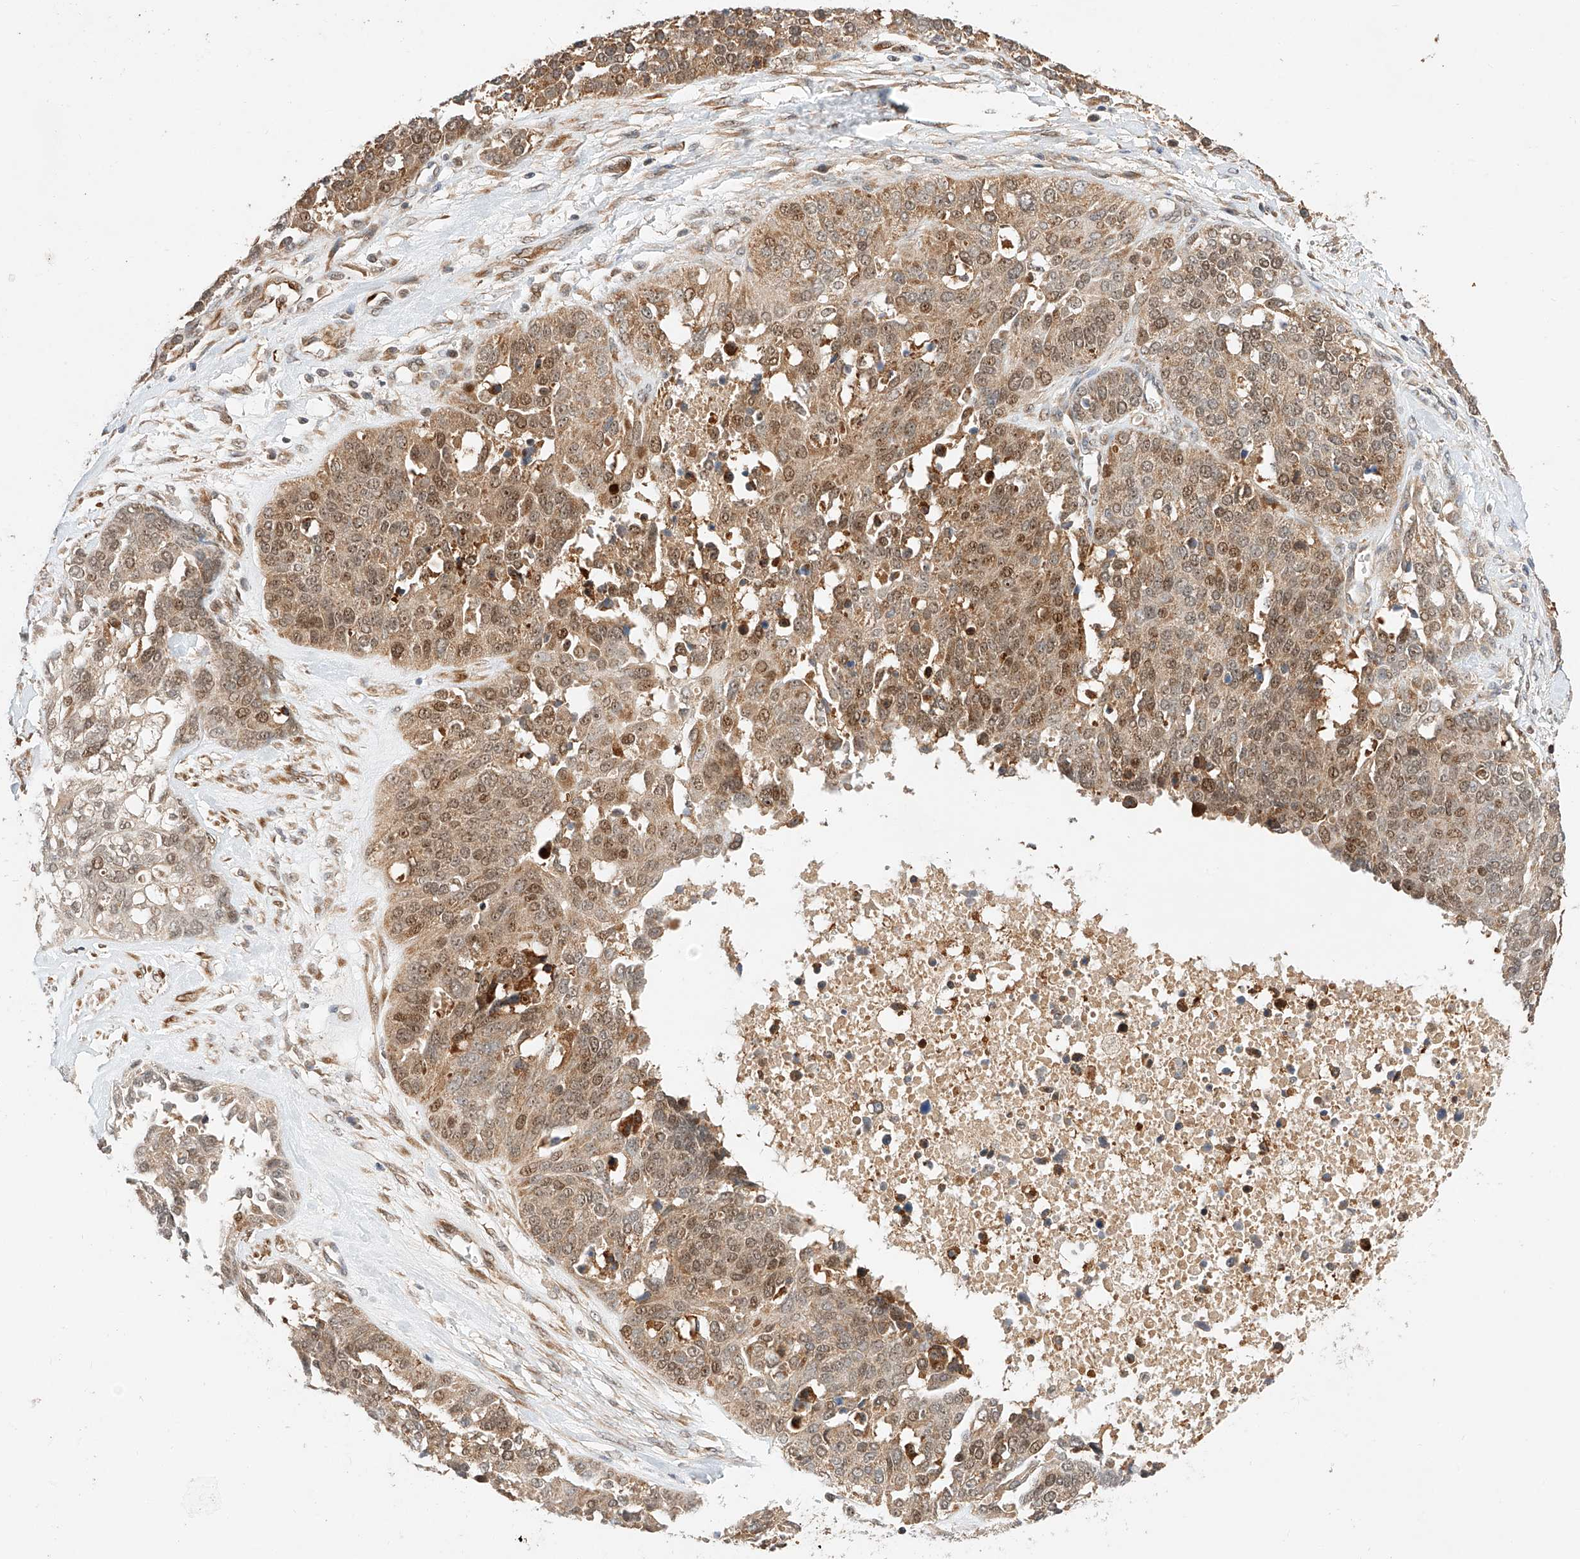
{"staining": {"intensity": "moderate", "quantity": ">75%", "location": "cytoplasmic/membranous,nuclear"}, "tissue": "ovarian cancer", "cell_type": "Tumor cells", "image_type": "cancer", "snomed": [{"axis": "morphology", "description": "Cystadenocarcinoma, serous, NOS"}, {"axis": "topography", "description": "Ovary"}], "caption": "Ovarian cancer (serous cystadenocarcinoma) stained for a protein (brown) exhibits moderate cytoplasmic/membranous and nuclear positive staining in about >75% of tumor cells.", "gene": "RAB23", "patient": {"sex": "female", "age": 44}}